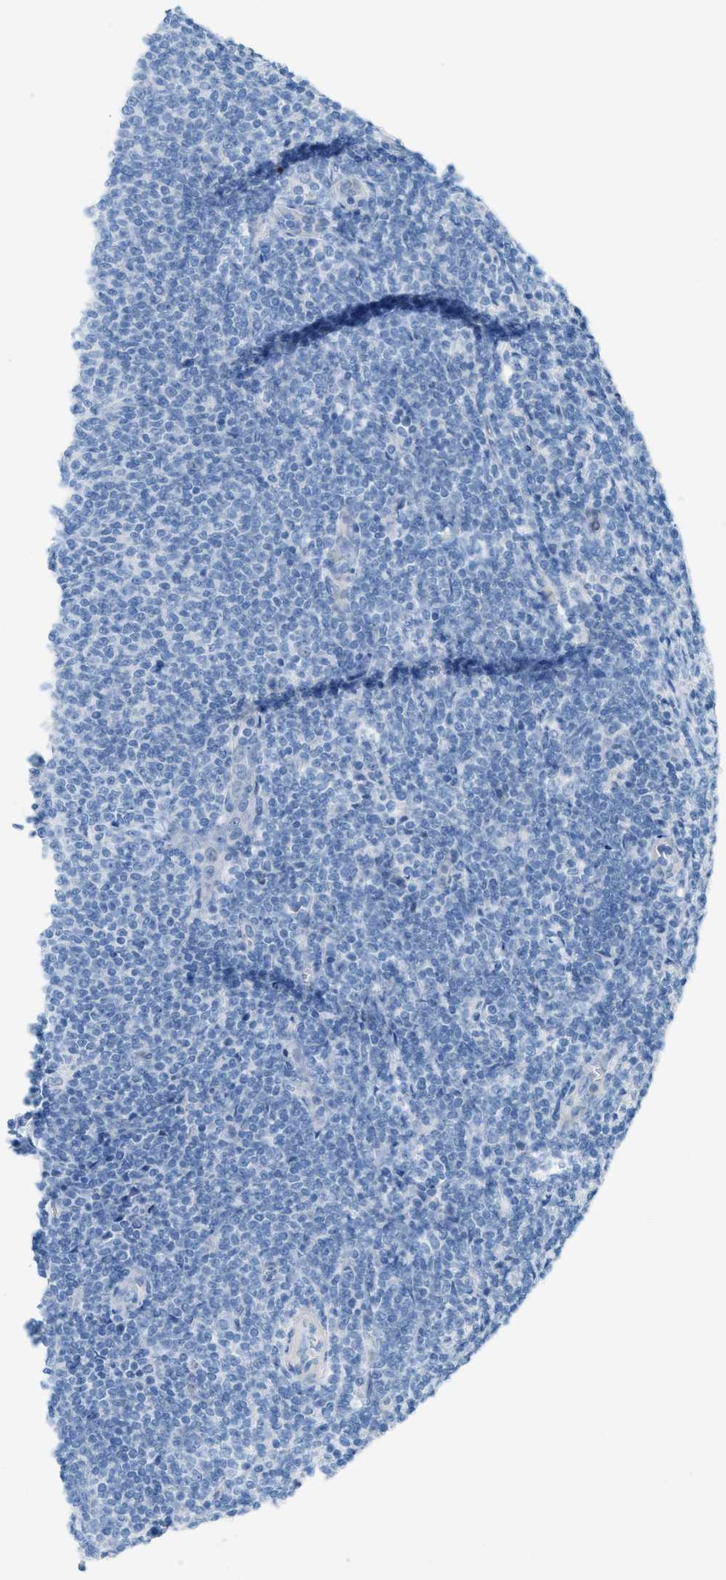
{"staining": {"intensity": "negative", "quantity": "none", "location": "none"}, "tissue": "lymphoma", "cell_type": "Tumor cells", "image_type": "cancer", "snomed": [{"axis": "morphology", "description": "Malignant lymphoma, non-Hodgkin's type, Low grade"}, {"axis": "topography", "description": "Lymph node"}], "caption": "Immunohistochemistry of human lymphoma exhibits no positivity in tumor cells. Nuclei are stained in blue.", "gene": "MPP3", "patient": {"sex": "male", "age": 66}}